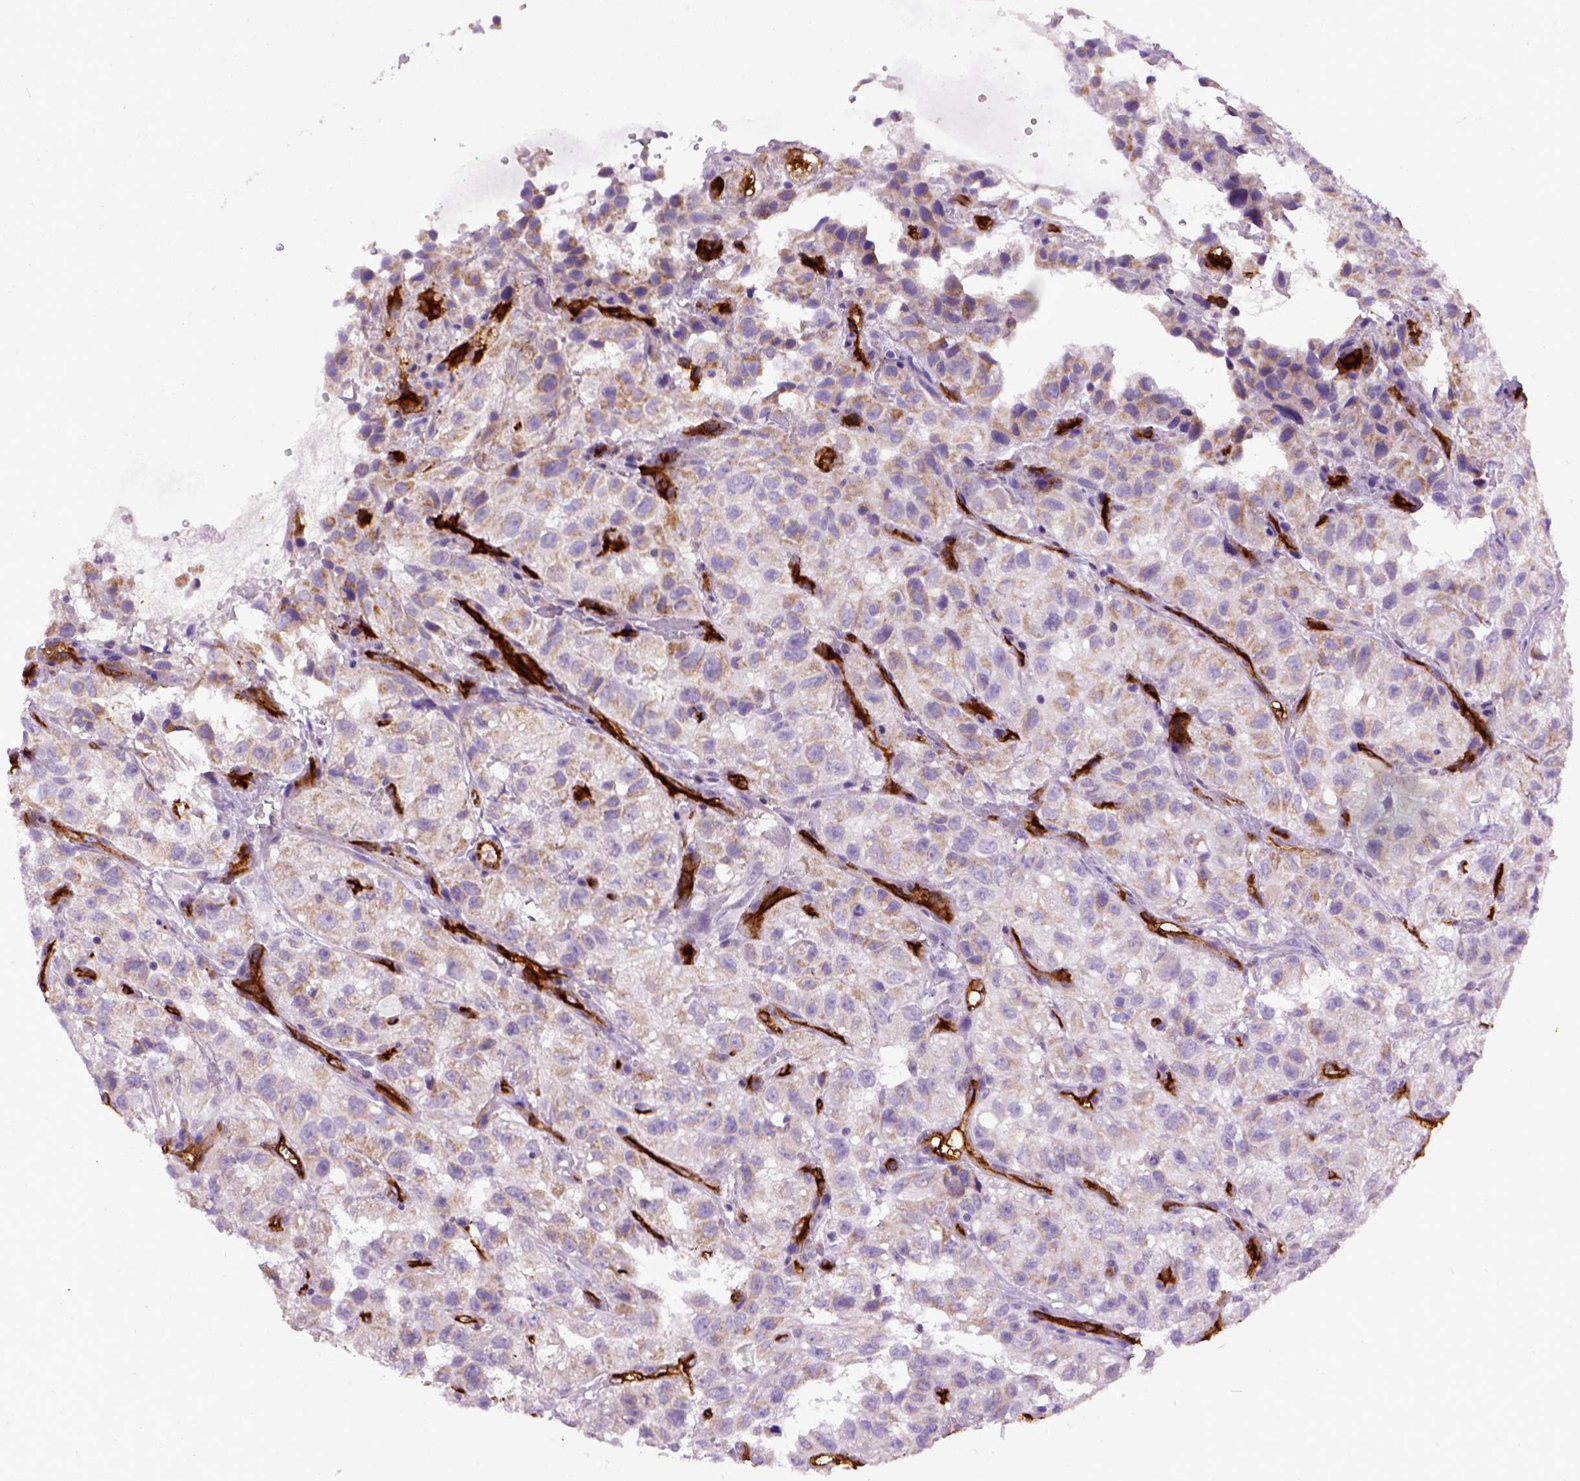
{"staining": {"intensity": "weak", "quantity": "25%-75%", "location": "cytoplasmic/membranous"}, "tissue": "renal cancer", "cell_type": "Tumor cells", "image_type": "cancer", "snomed": [{"axis": "morphology", "description": "Adenocarcinoma, NOS"}, {"axis": "topography", "description": "Kidney"}], "caption": "Tumor cells demonstrate low levels of weak cytoplasmic/membranous positivity in approximately 25%-75% of cells in renal cancer.", "gene": "ENG", "patient": {"sex": "male", "age": 64}}